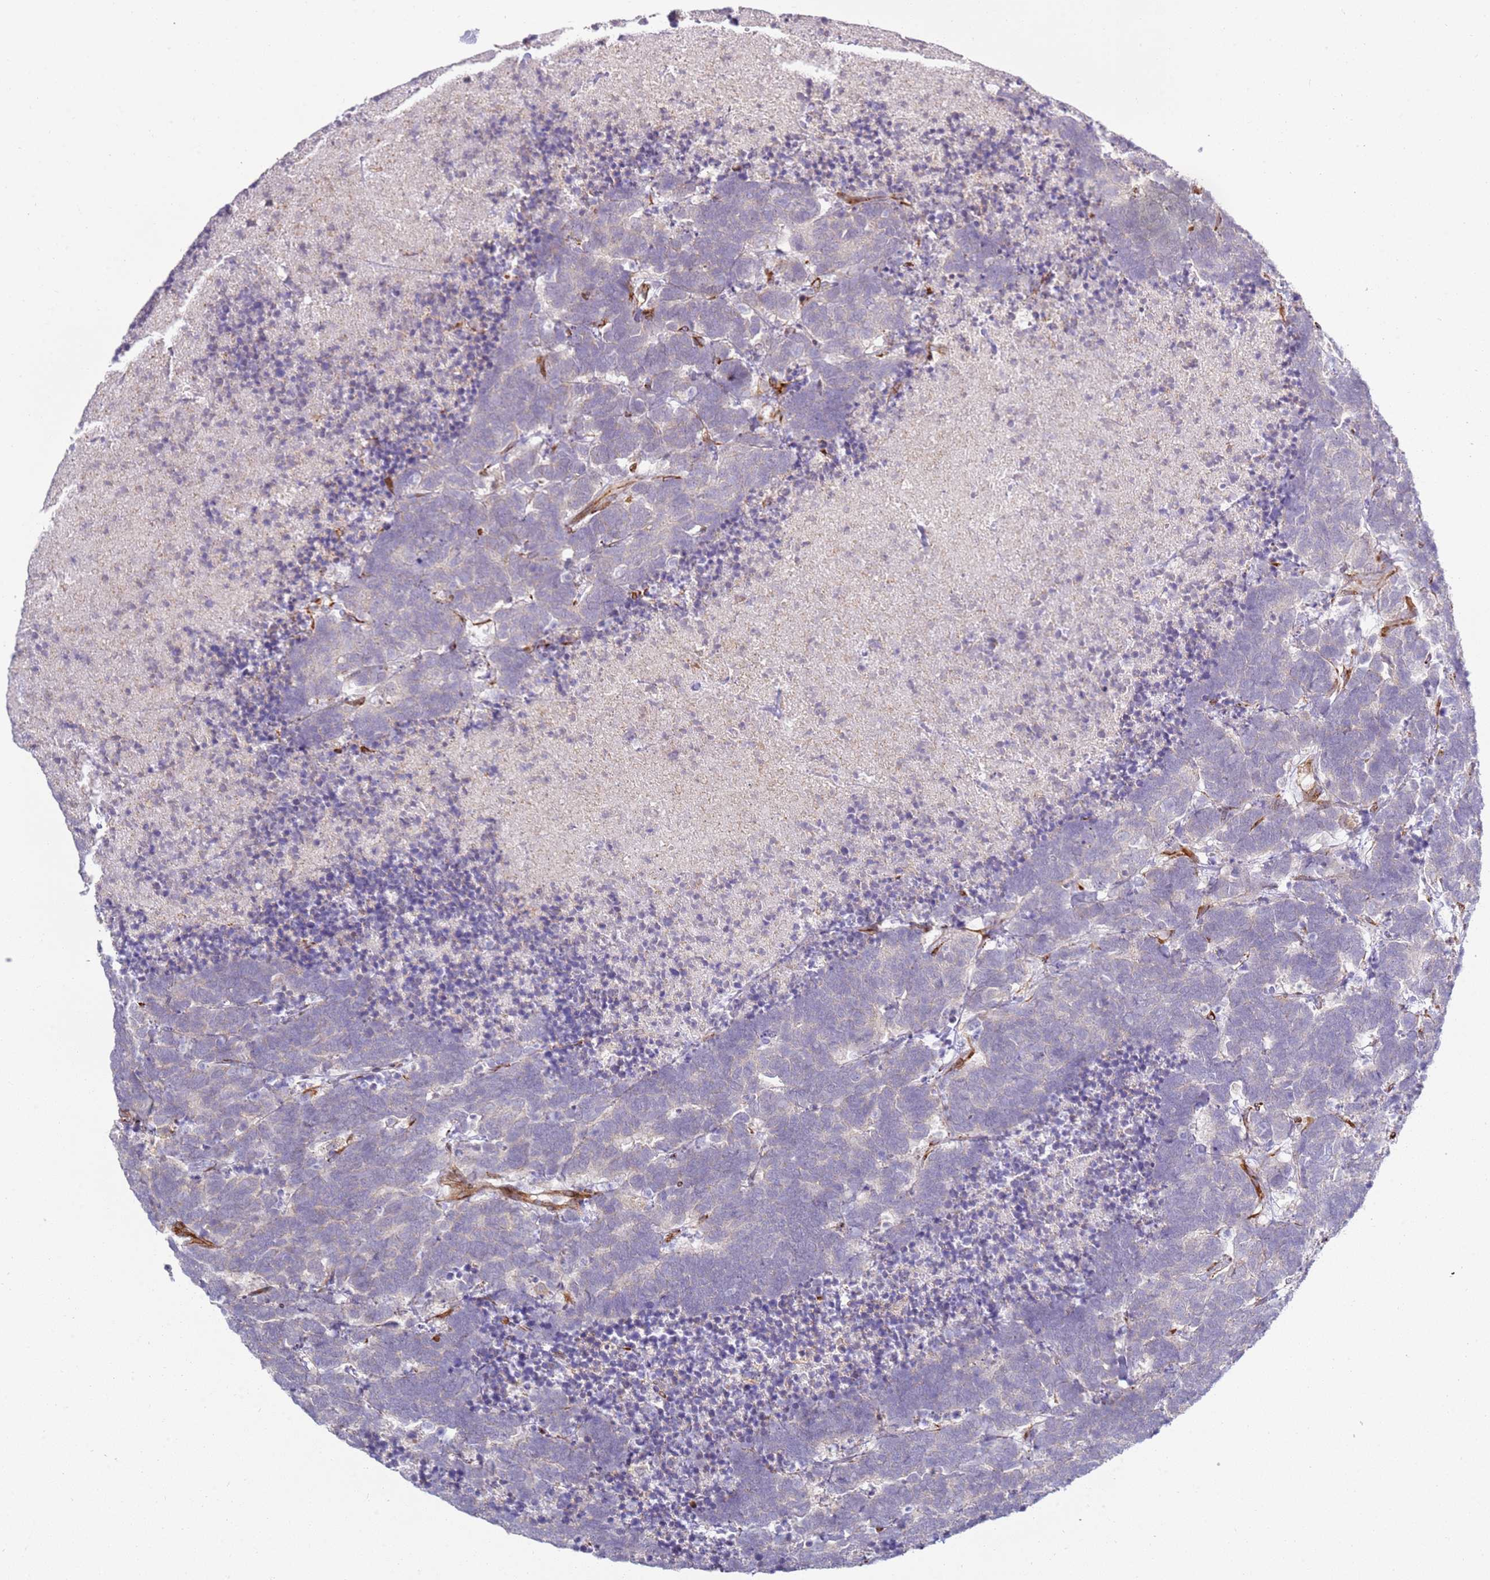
{"staining": {"intensity": "negative", "quantity": "none", "location": "none"}, "tissue": "carcinoid", "cell_type": "Tumor cells", "image_type": "cancer", "snomed": [{"axis": "morphology", "description": "Carcinoma, NOS"}, {"axis": "morphology", "description": "Carcinoid, malignant, NOS"}, {"axis": "topography", "description": "Urinary bladder"}], "caption": "The histopathology image demonstrates no significant expression in tumor cells of carcinoma.", "gene": "GRAP", "patient": {"sex": "male", "age": 57}}